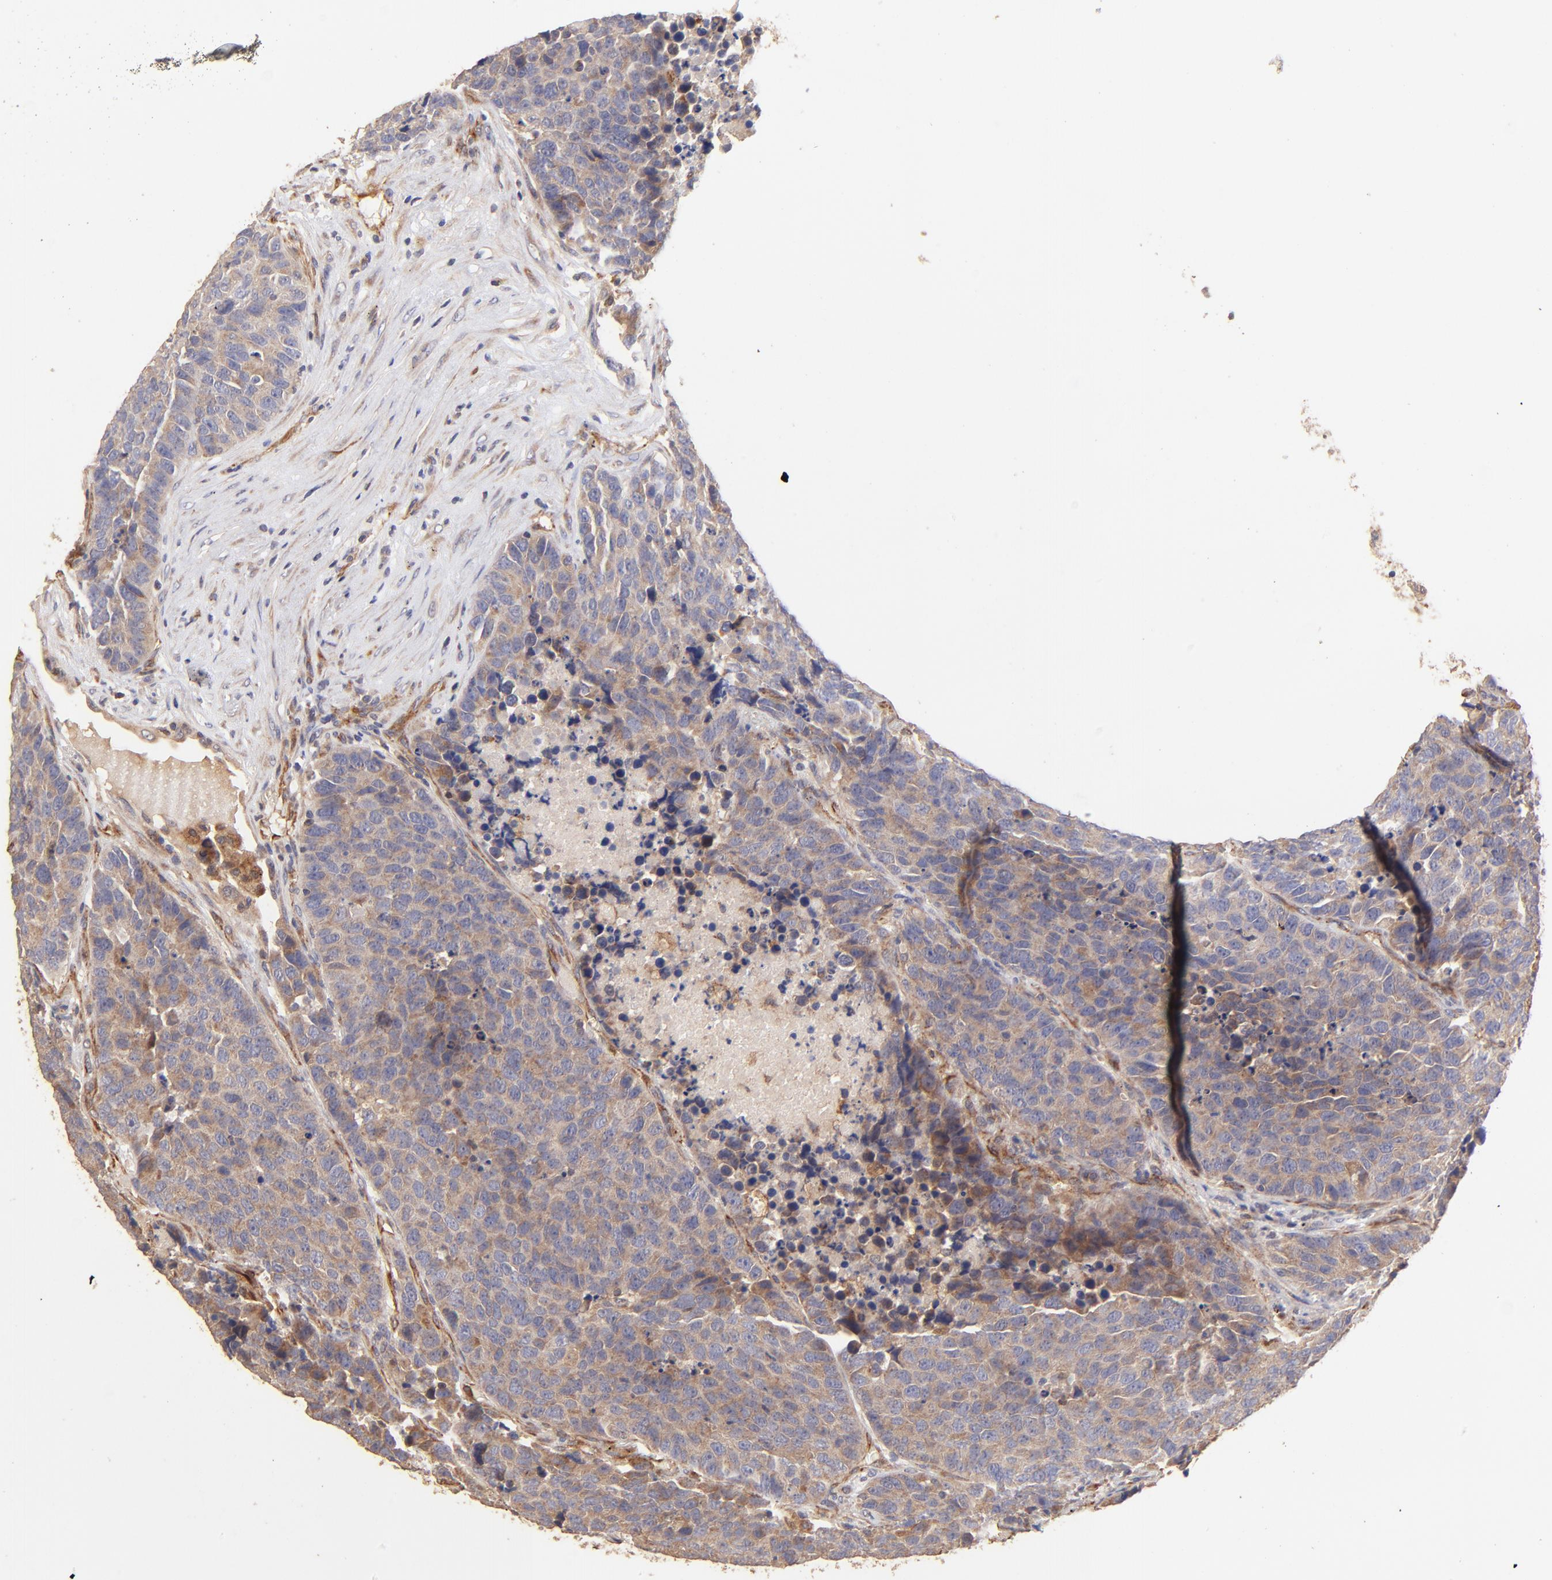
{"staining": {"intensity": "weak", "quantity": ">75%", "location": "cytoplasmic/membranous"}, "tissue": "carcinoid", "cell_type": "Tumor cells", "image_type": "cancer", "snomed": [{"axis": "morphology", "description": "Carcinoid, malignant, NOS"}, {"axis": "topography", "description": "Lung"}], "caption": "Carcinoid (malignant) stained with a protein marker shows weak staining in tumor cells.", "gene": "TNFAIP3", "patient": {"sex": "male", "age": 60}}